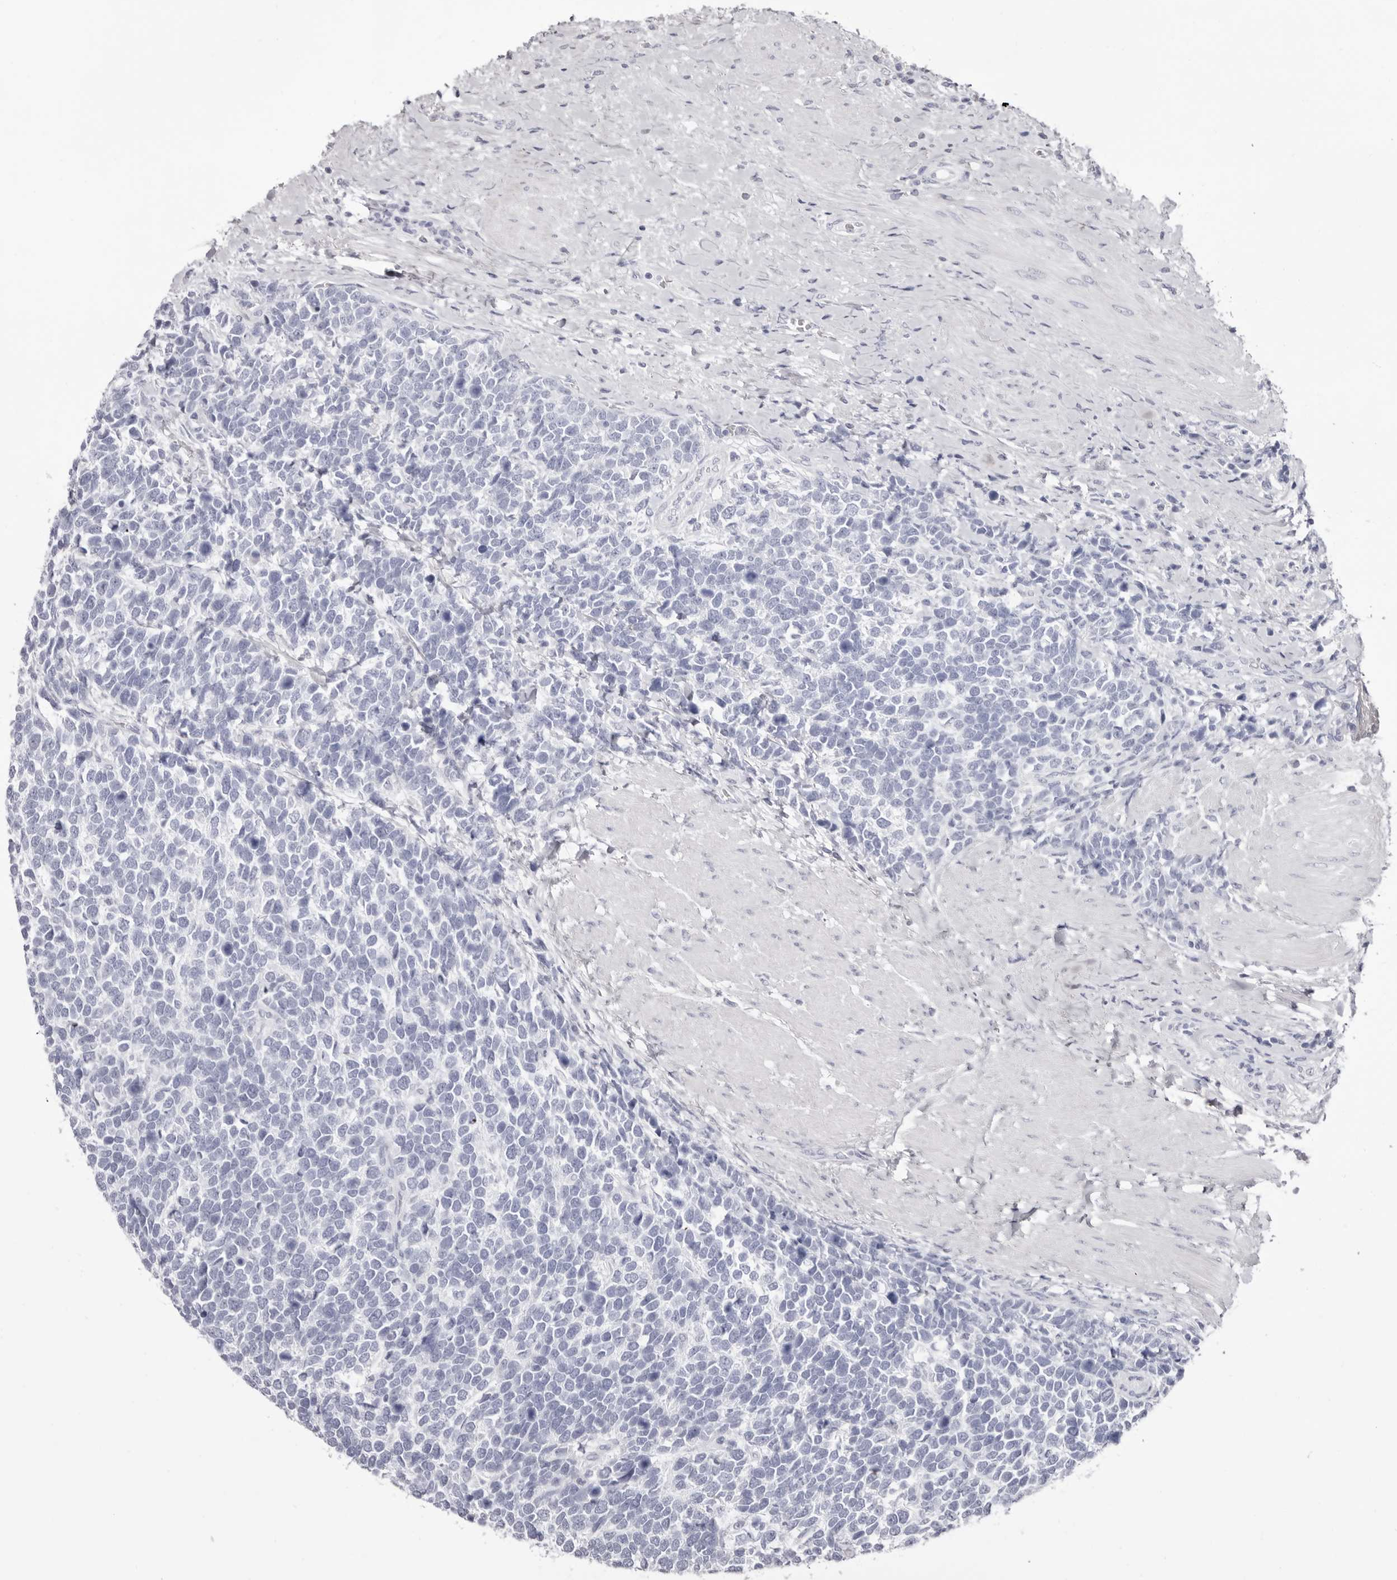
{"staining": {"intensity": "negative", "quantity": "none", "location": "none"}, "tissue": "urothelial cancer", "cell_type": "Tumor cells", "image_type": "cancer", "snomed": [{"axis": "morphology", "description": "Urothelial carcinoma, High grade"}, {"axis": "topography", "description": "Urinary bladder"}], "caption": "Human high-grade urothelial carcinoma stained for a protein using IHC displays no expression in tumor cells.", "gene": "LPO", "patient": {"sex": "female", "age": 82}}